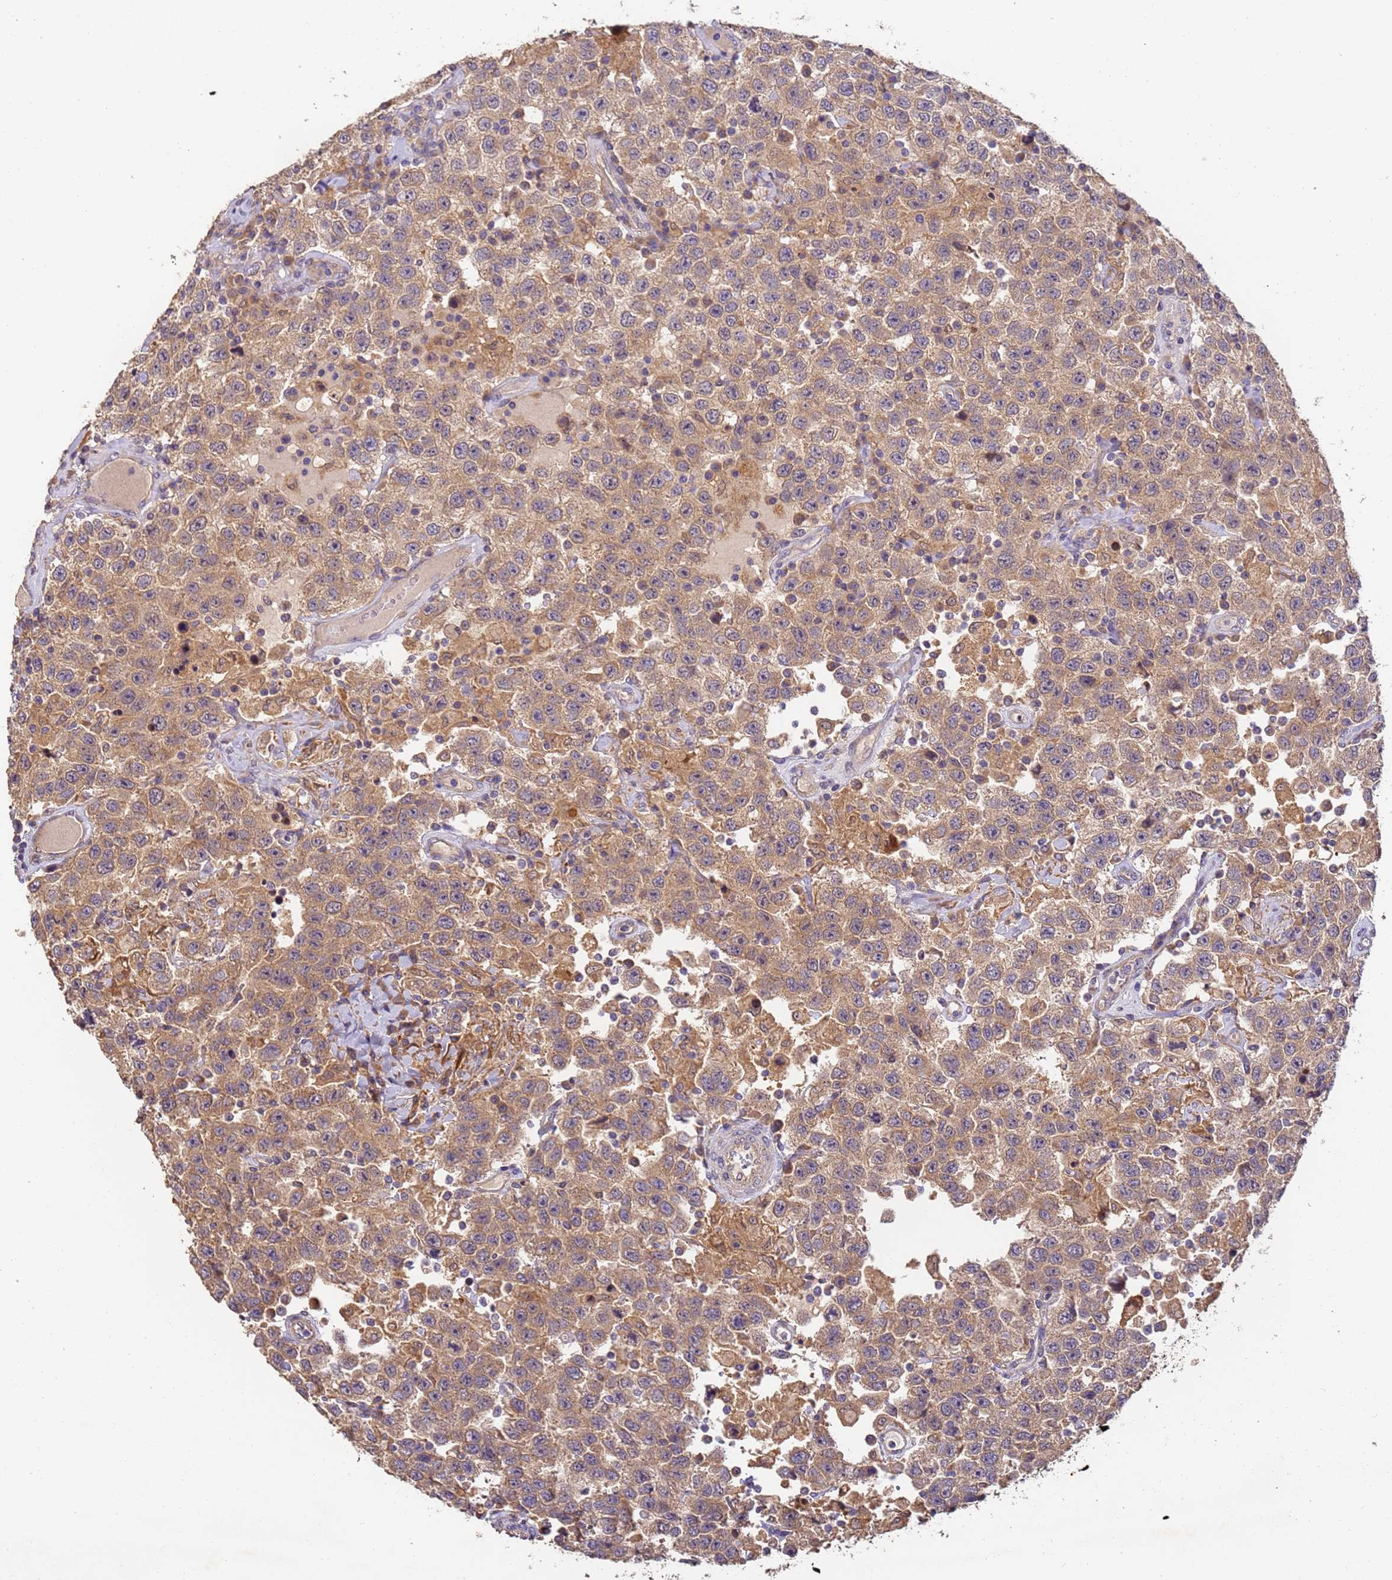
{"staining": {"intensity": "moderate", "quantity": ">75%", "location": "cytoplasmic/membranous"}, "tissue": "testis cancer", "cell_type": "Tumor cells", "image_type": "cancer", "snomed": [{"axis": "morphology", "description": "Seminoma, NOS"}, {"axis": "topography", "description": "Testis"}], "caption": "Immunohistochemistry (IHC) staining of testis cancer, which shows medium levels of moderate cytoplasmic/membranous staining in about >75% of tumor cells indicating moderate cytoplasmic/membranous protein positivity. The staining was performed using DAB (3,3'-diaminobenzidine) (brown) for protein detection and nuclei were counterstained in hematoxylin (blue).", "gene": "TIGAR", "patient": {"sex": "male", "age": 41}}